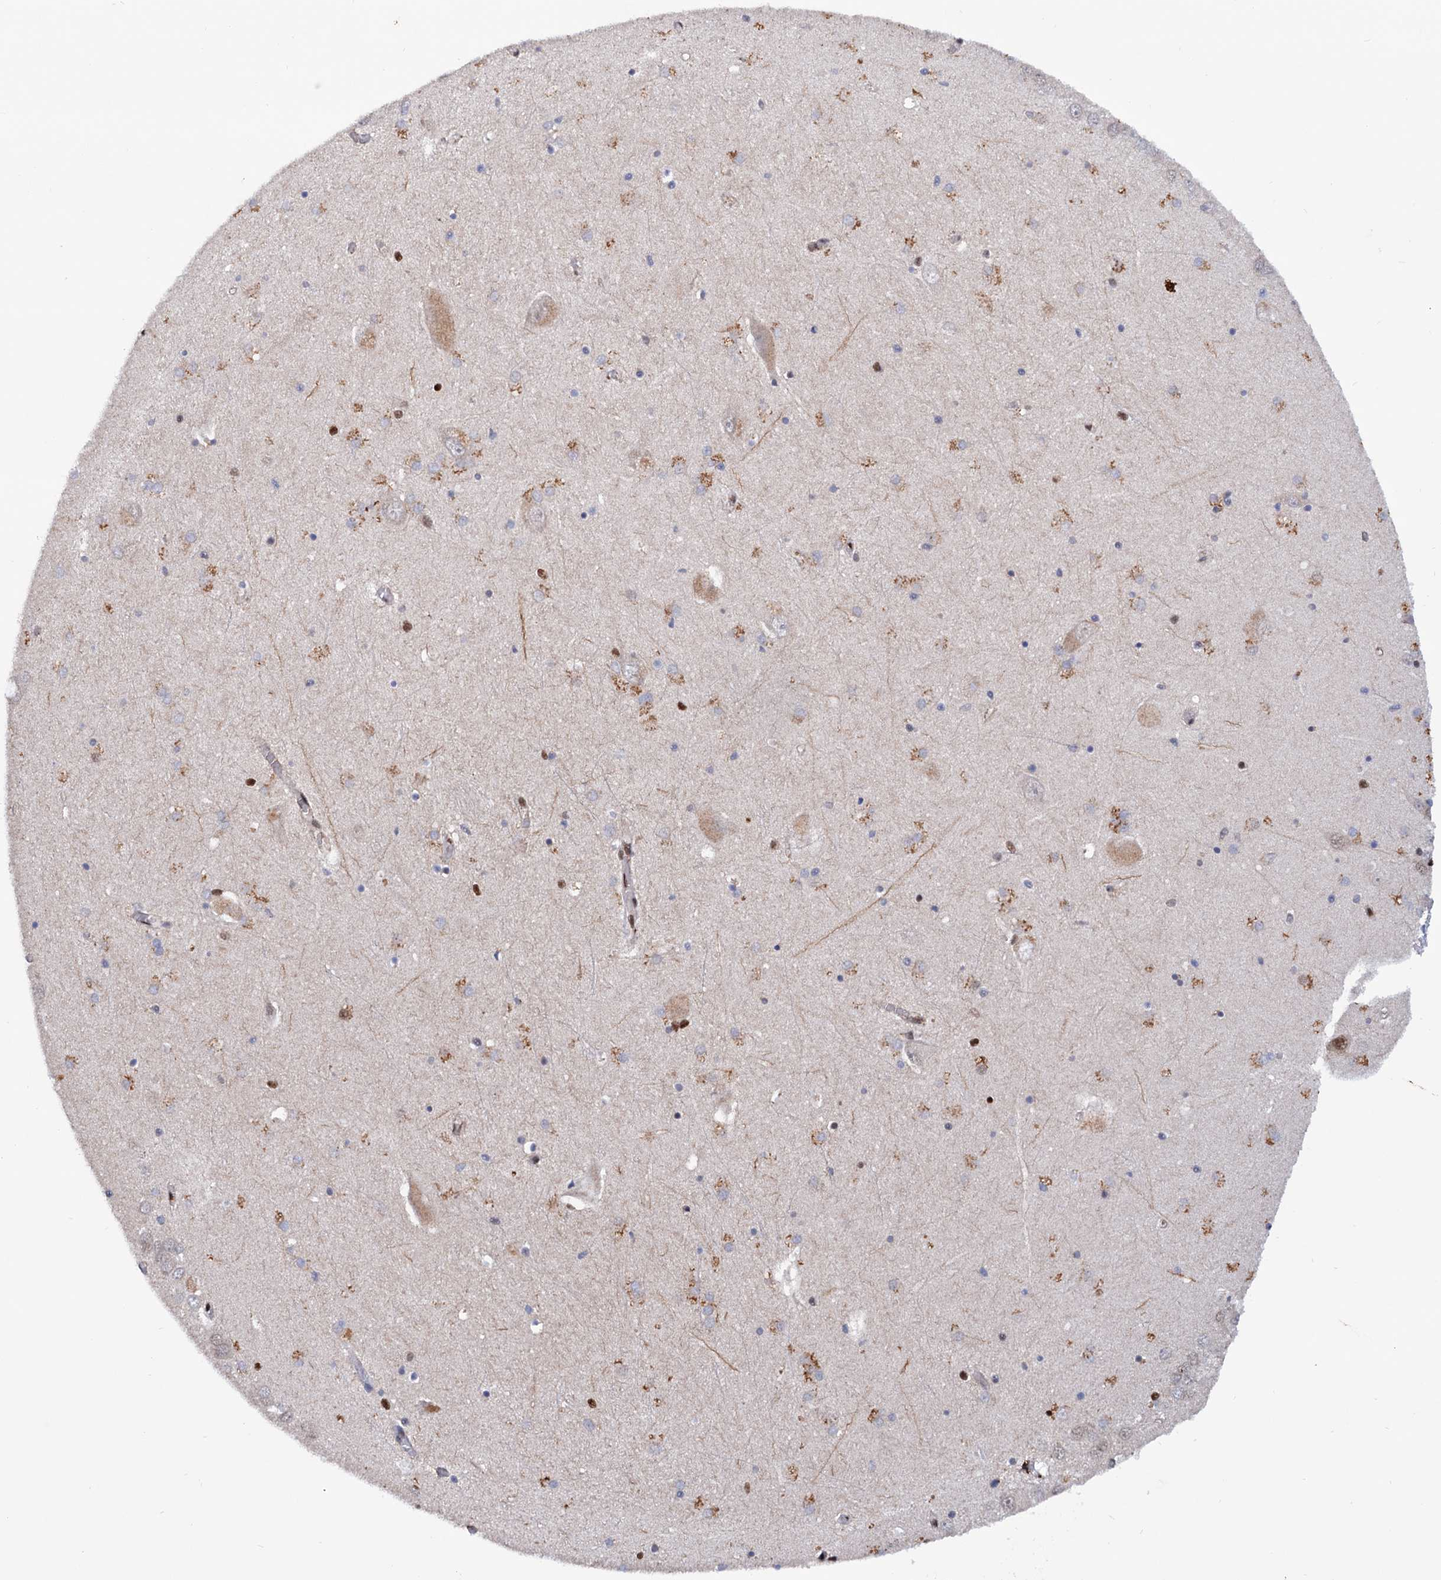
{"staining": {"intensity": "moderate", "quantity": "25%-75%", "location": "cytoplasmic/membranous"}, "tissue": "hippocampus", "cell_type": "Glial cells", "image_type": "normal", "snomed": [{"axis": "morphology", "description": "Normal tissue, NOS"}, {"axis": "topography", "description": "Hippocampus"}], "caption": "A medium amount of moderate cytoplasmic/membranous positivity is identified in about 25%-75% of glial cells in benign hippocampus.", "gene": "TBC1D12", "patient": {"sex": "male", "age": 70}}